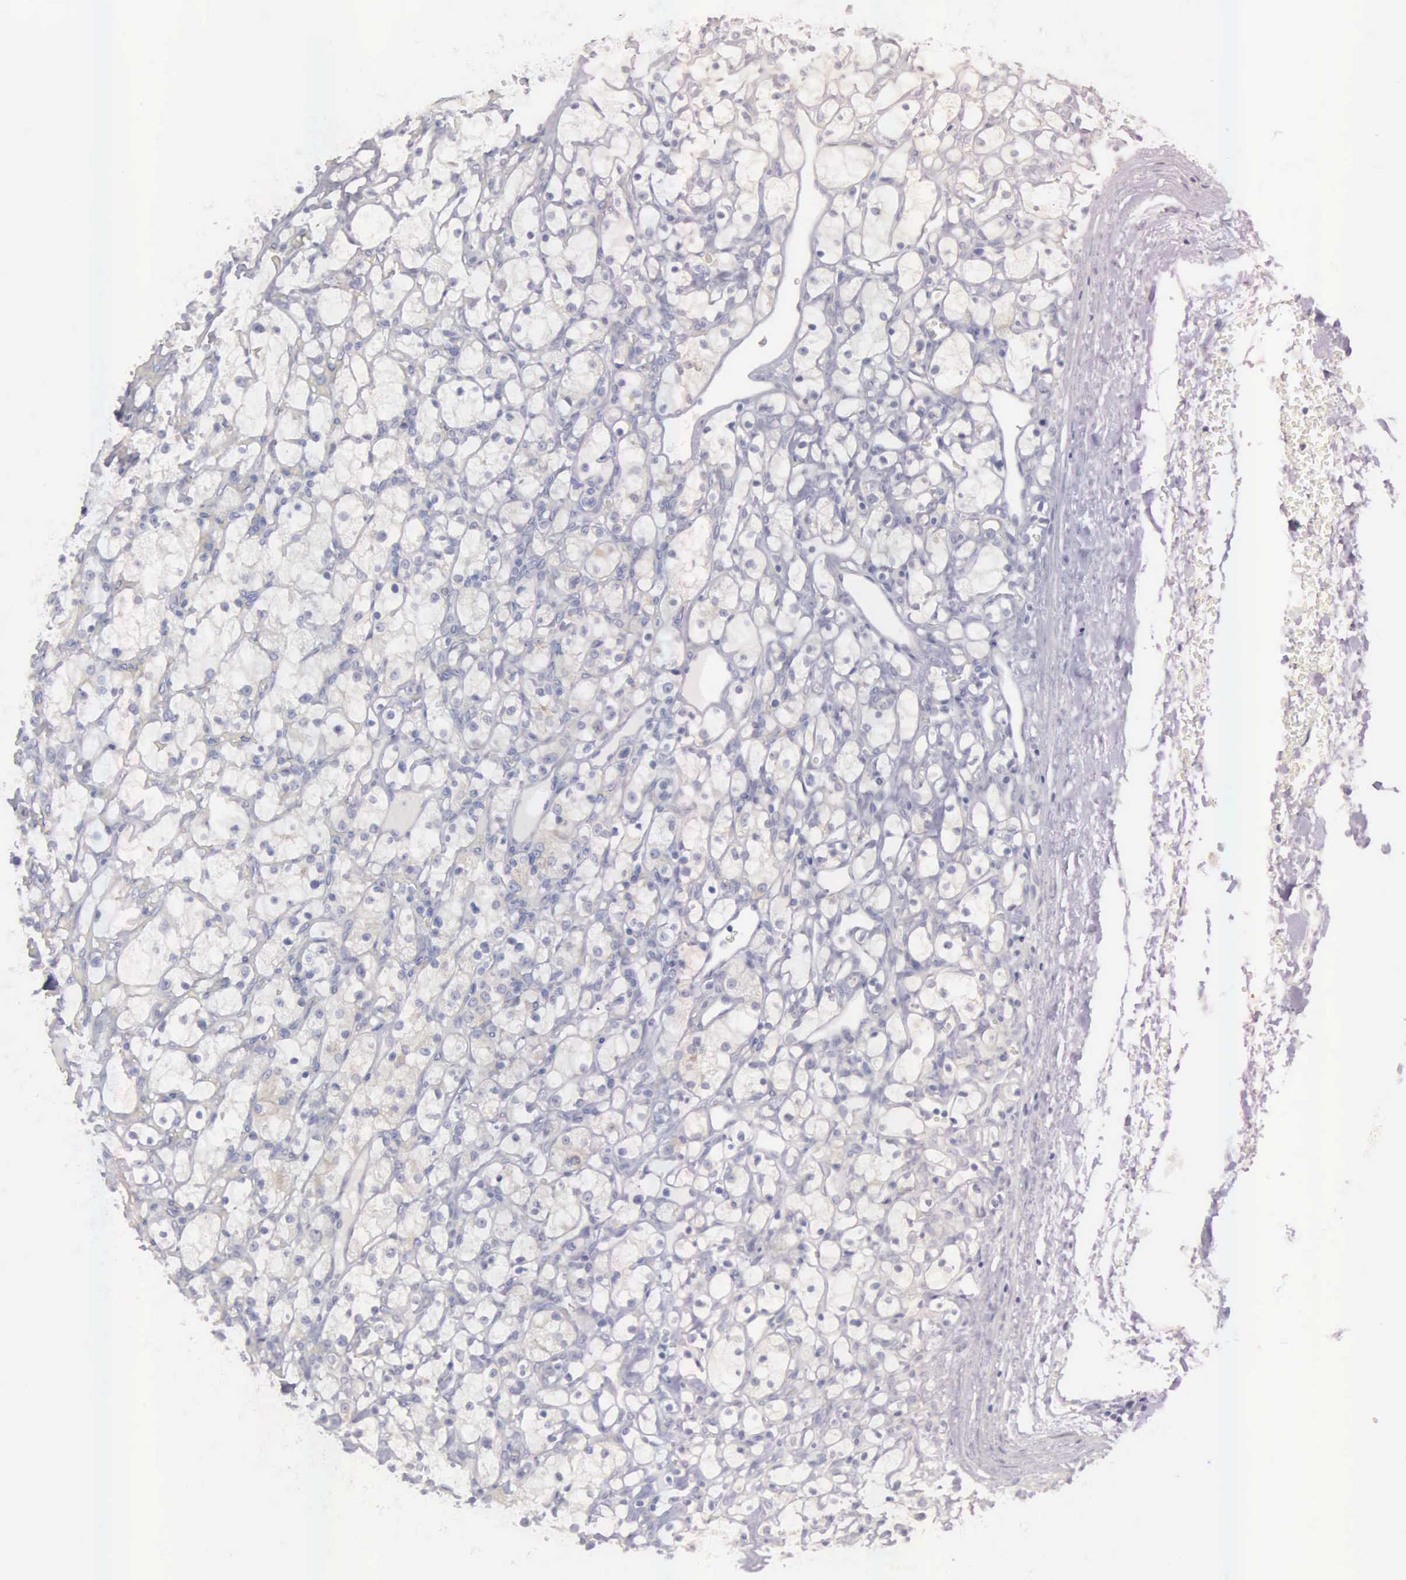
{"staining": {"intensity": "weak", "quantity": "<25%", "location": "cytoplasmic/membranous"}, "tissue": "renal cancer", "cell_type": "Tumor cells", "image_type": "cancer", "snomed": [{"axis": "morphology", "description": "Adenocarcinoma, NOS"}, {"axis": "topography", "description": "Kidney"}], "caption": "Tumor cells show no significant protein staining in renal adenocarcinoma.", "gene": "CEP170B", "patient": {"sex": "female", "age": 83}}